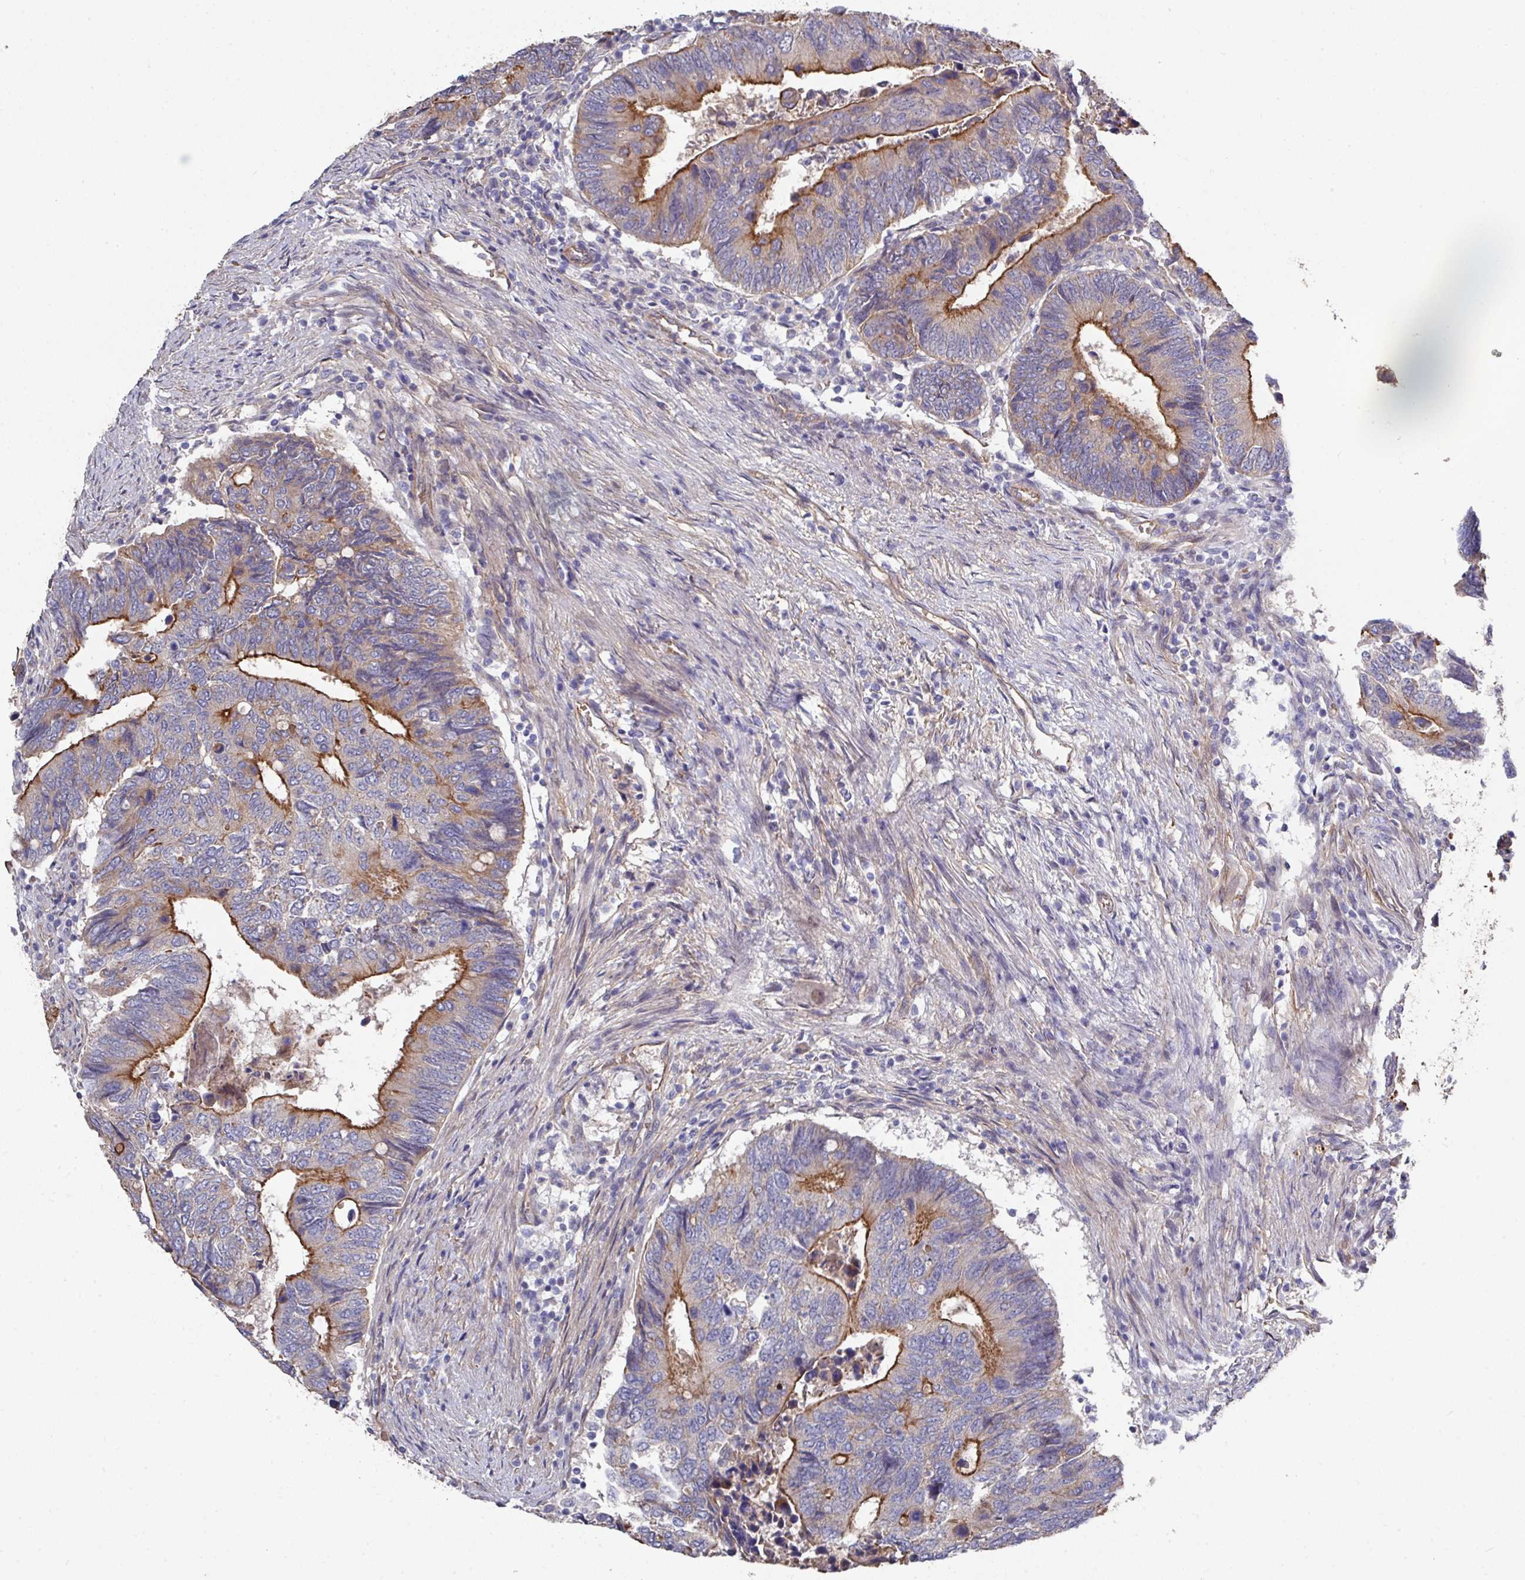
{"staining": {"intensity": "strong", "quantity": "25%-75%", "location": "cytoplasmic/membranous"}, "tissue": "colorectal cancer", "cell_type": "Tumor cells", "image_type": "cancer", "snomed": [{"axis": "morphology", "description": "Adenocarcinoma, NOS"}, {"axis": "topography", "description": "Colon"}], "caption": "Tumor cells reveal high levels of strong cytoplasmic/membranous positivity in about 25%-75% of cells in human colorectal cancer (adenocarcinoma).", "gene": "PRR5", "patient": {"sex": "male", "age": 87}}